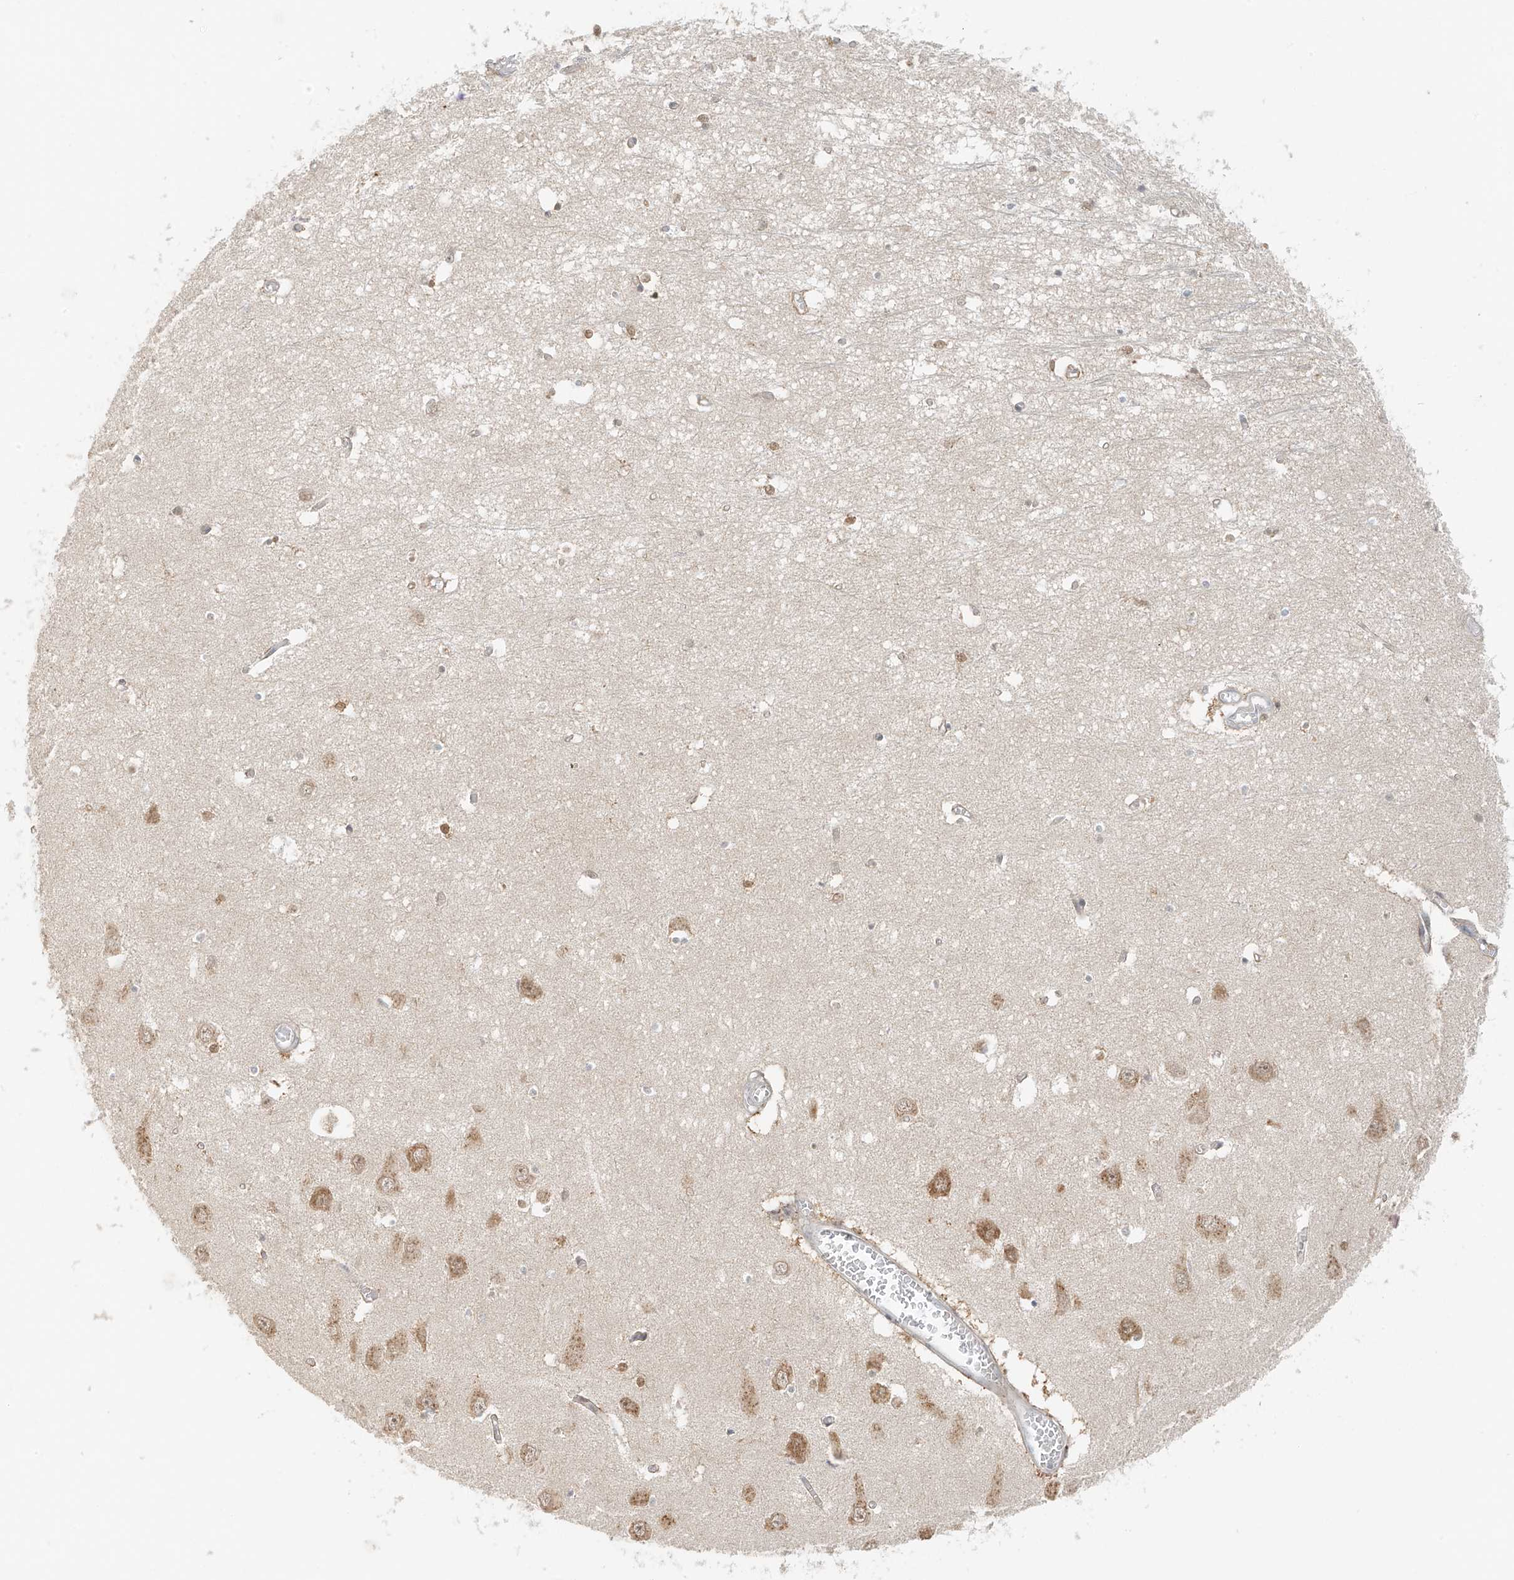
{"staining": {"intensity": "moderate", "quantity": "<25%", "location": "cytoplasmic/membranous,nuclear"}, "tissue": "hippocampus", "cell_type": "Glial cells", "image_type": "normal", "snomed": [{"axis": "morphology", "description": "Normal tissue, NOS"}, {"axis": "topography", "description": "Hippocampus"}], "caption": "Moderate cytoplasmic/membranous,nuclear positivity is present in approximately <25% of glial cells in benign hippocampus.", "gene": "MIPEP", "patient": {"sex": "male", "age": 70}}